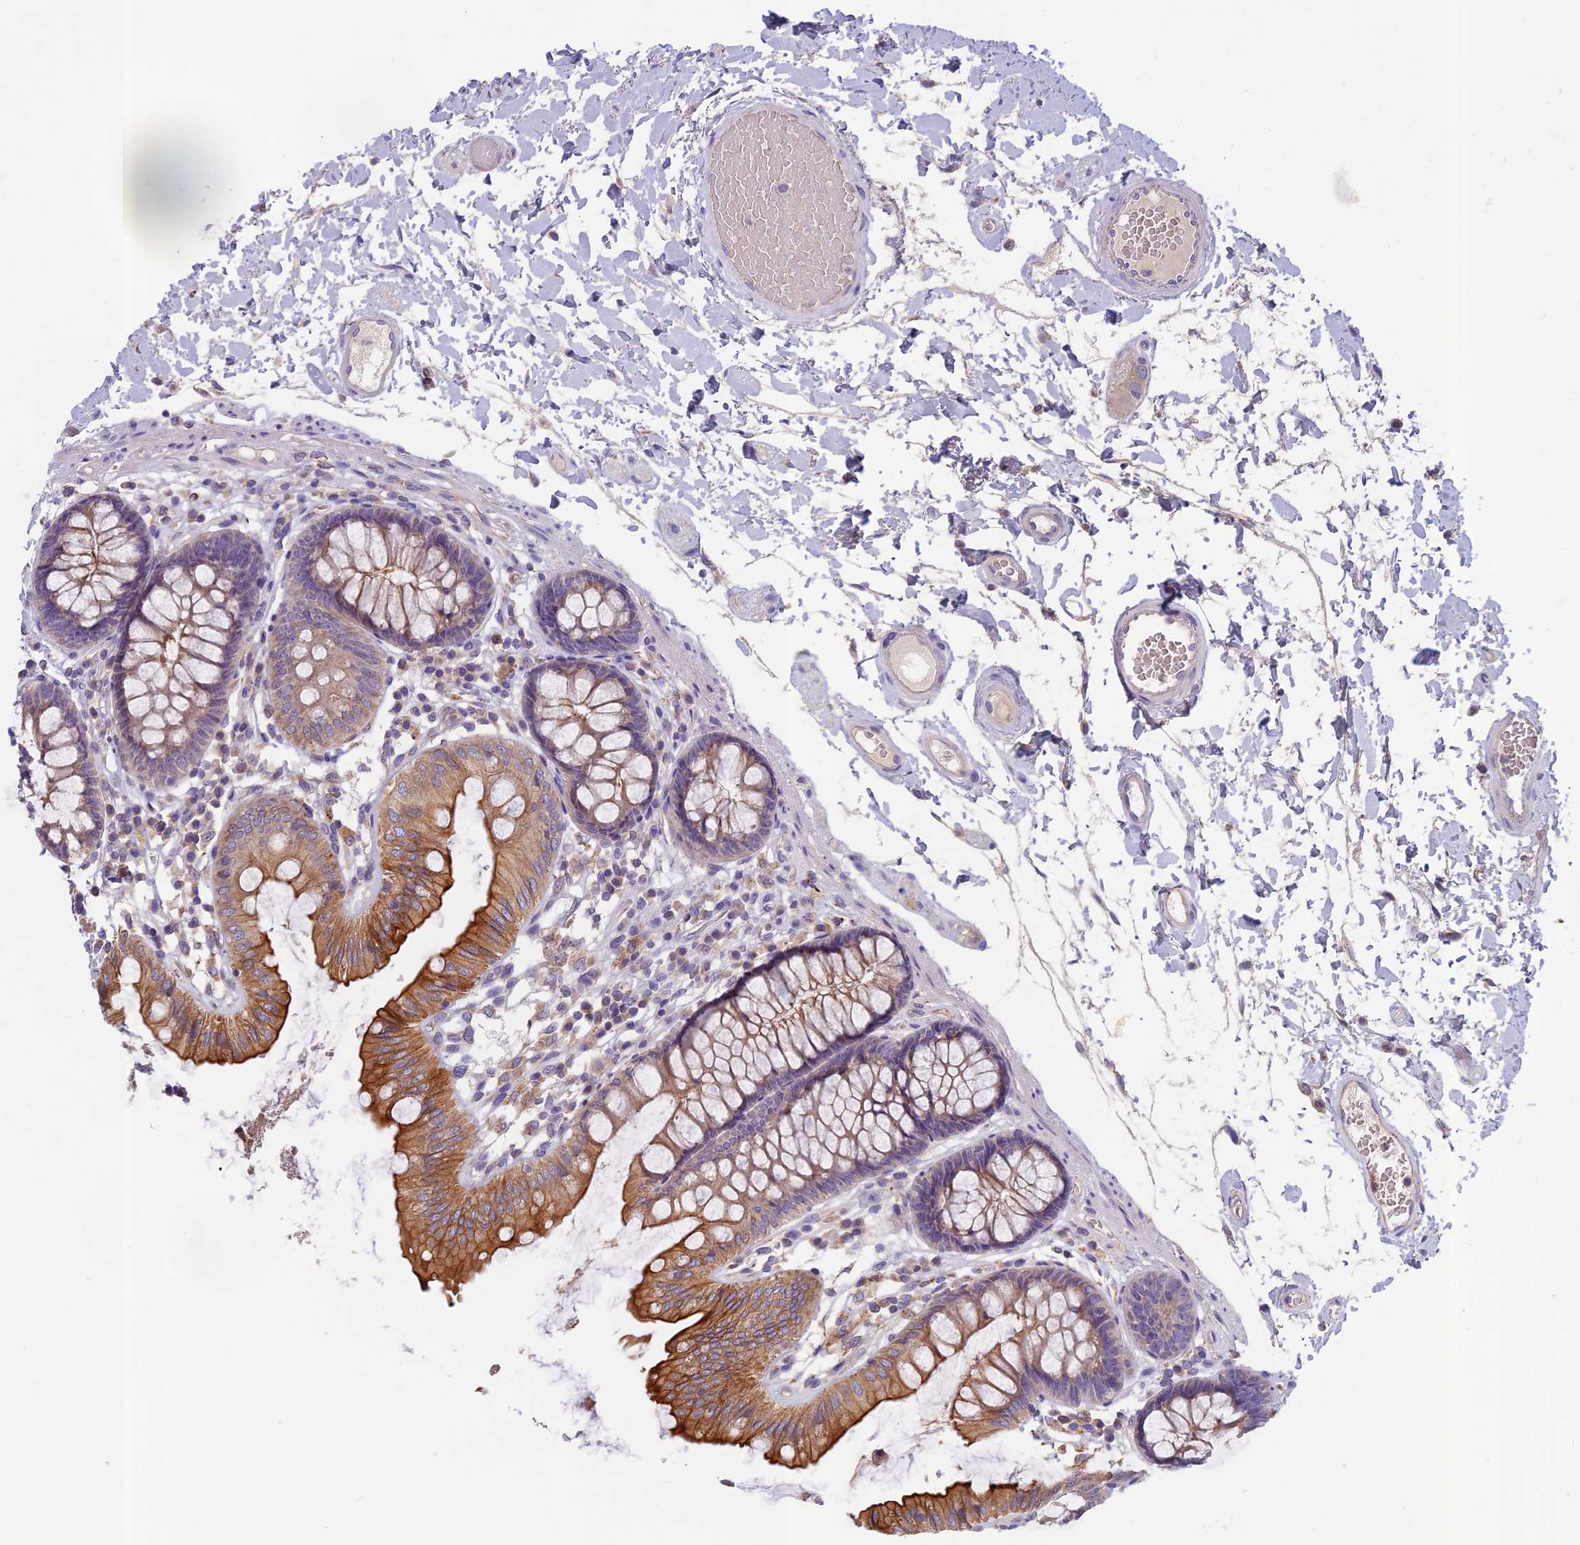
{"staining": {"intensity": "weak", "quantity": ">75%", "location": "cytoplasmic/membranous"}, "tissue": "colon", "cell_type": "Endothelial cells", "image_type": "normal", "snomed": [{"axis": "morphology", "description": "Normal tissue, NOS"}, {"axis": "topography", "description": "Colon"}], "caption": "Unremarkable colon reveals weak cytoplasmic/membranous positivity in approximately >75% of endothelial cells, visualized by immunohistochemistry.", "gene": "SEMA7A", "patient": {"sex": "male", "age": 84}}